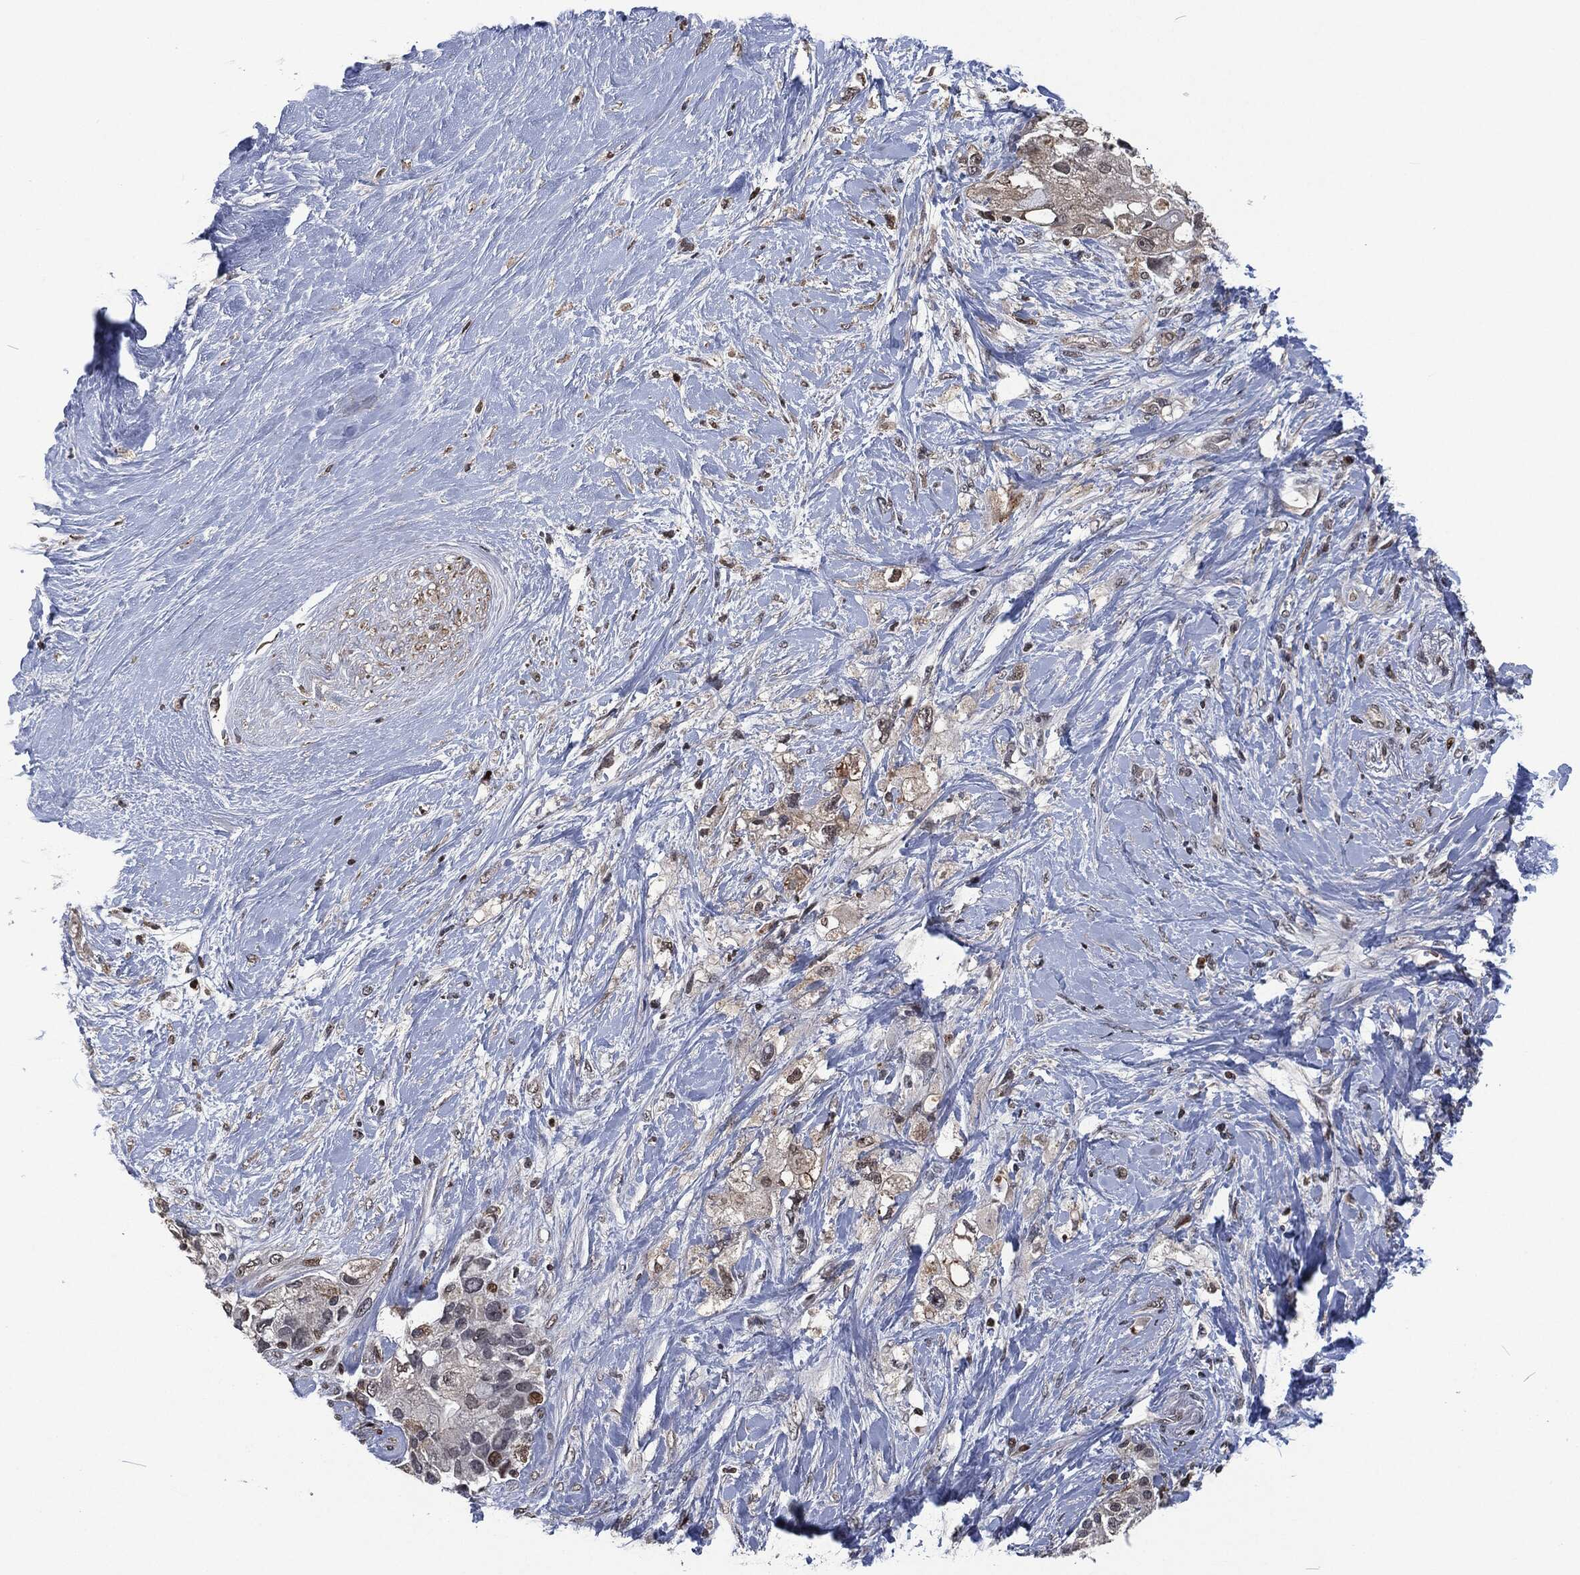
{"staining": {"intensity": "negative", "quantity": "none", "location": "none"}, "tissue": "pancreatic cancer", "cell_type": "Tumor cells", "image_type": "cancer", "snomed": [{"axis": "morphology", "description": "Adenocarcinoma, NOS"}, {"axis": "topography", "description": "Pancreas"}], "caption": "Pancreatic cancer (adenocarcinoma) was stained to show a protein in brown. There is no significant staining in tumor cells.", "gene": "EGFR", "patient": {"sex": "female", "age": 56}}